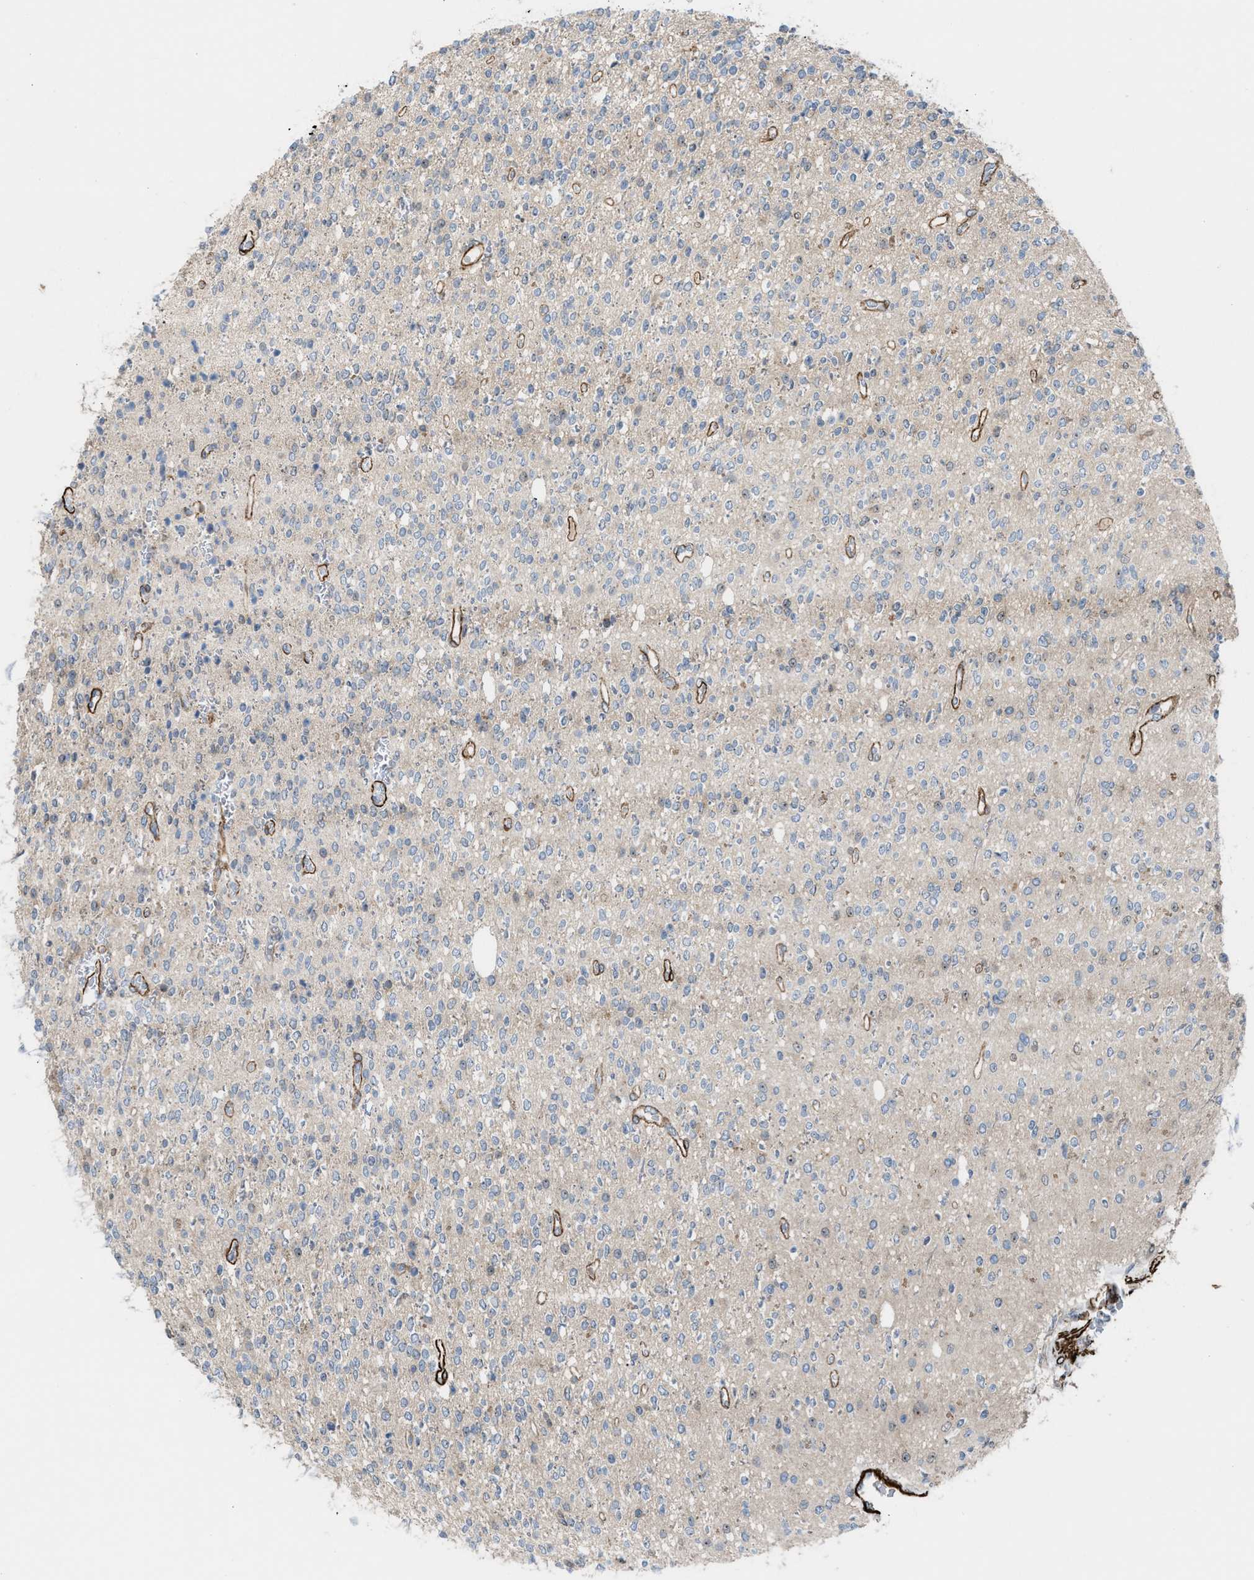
{"staining": {"intensity": "negative", "quantity": "none", "location": "none"}, "tissue": "glioma", "cell_type": "Tumor cells", "image_type": "cancer", "snomed": [{"axis": "morphology", "description": "Glioma, malignant, High grade"}, {"axis": "topography", "description": "Brain"}], "caption": "Immunohistochemical staining of human glioma demonstrates no significant expression in tumor cells. (DAB immunohistochemistry, high magnification).", "gene": "NQO2", "patient": {"sex": "male", "age": 34}}